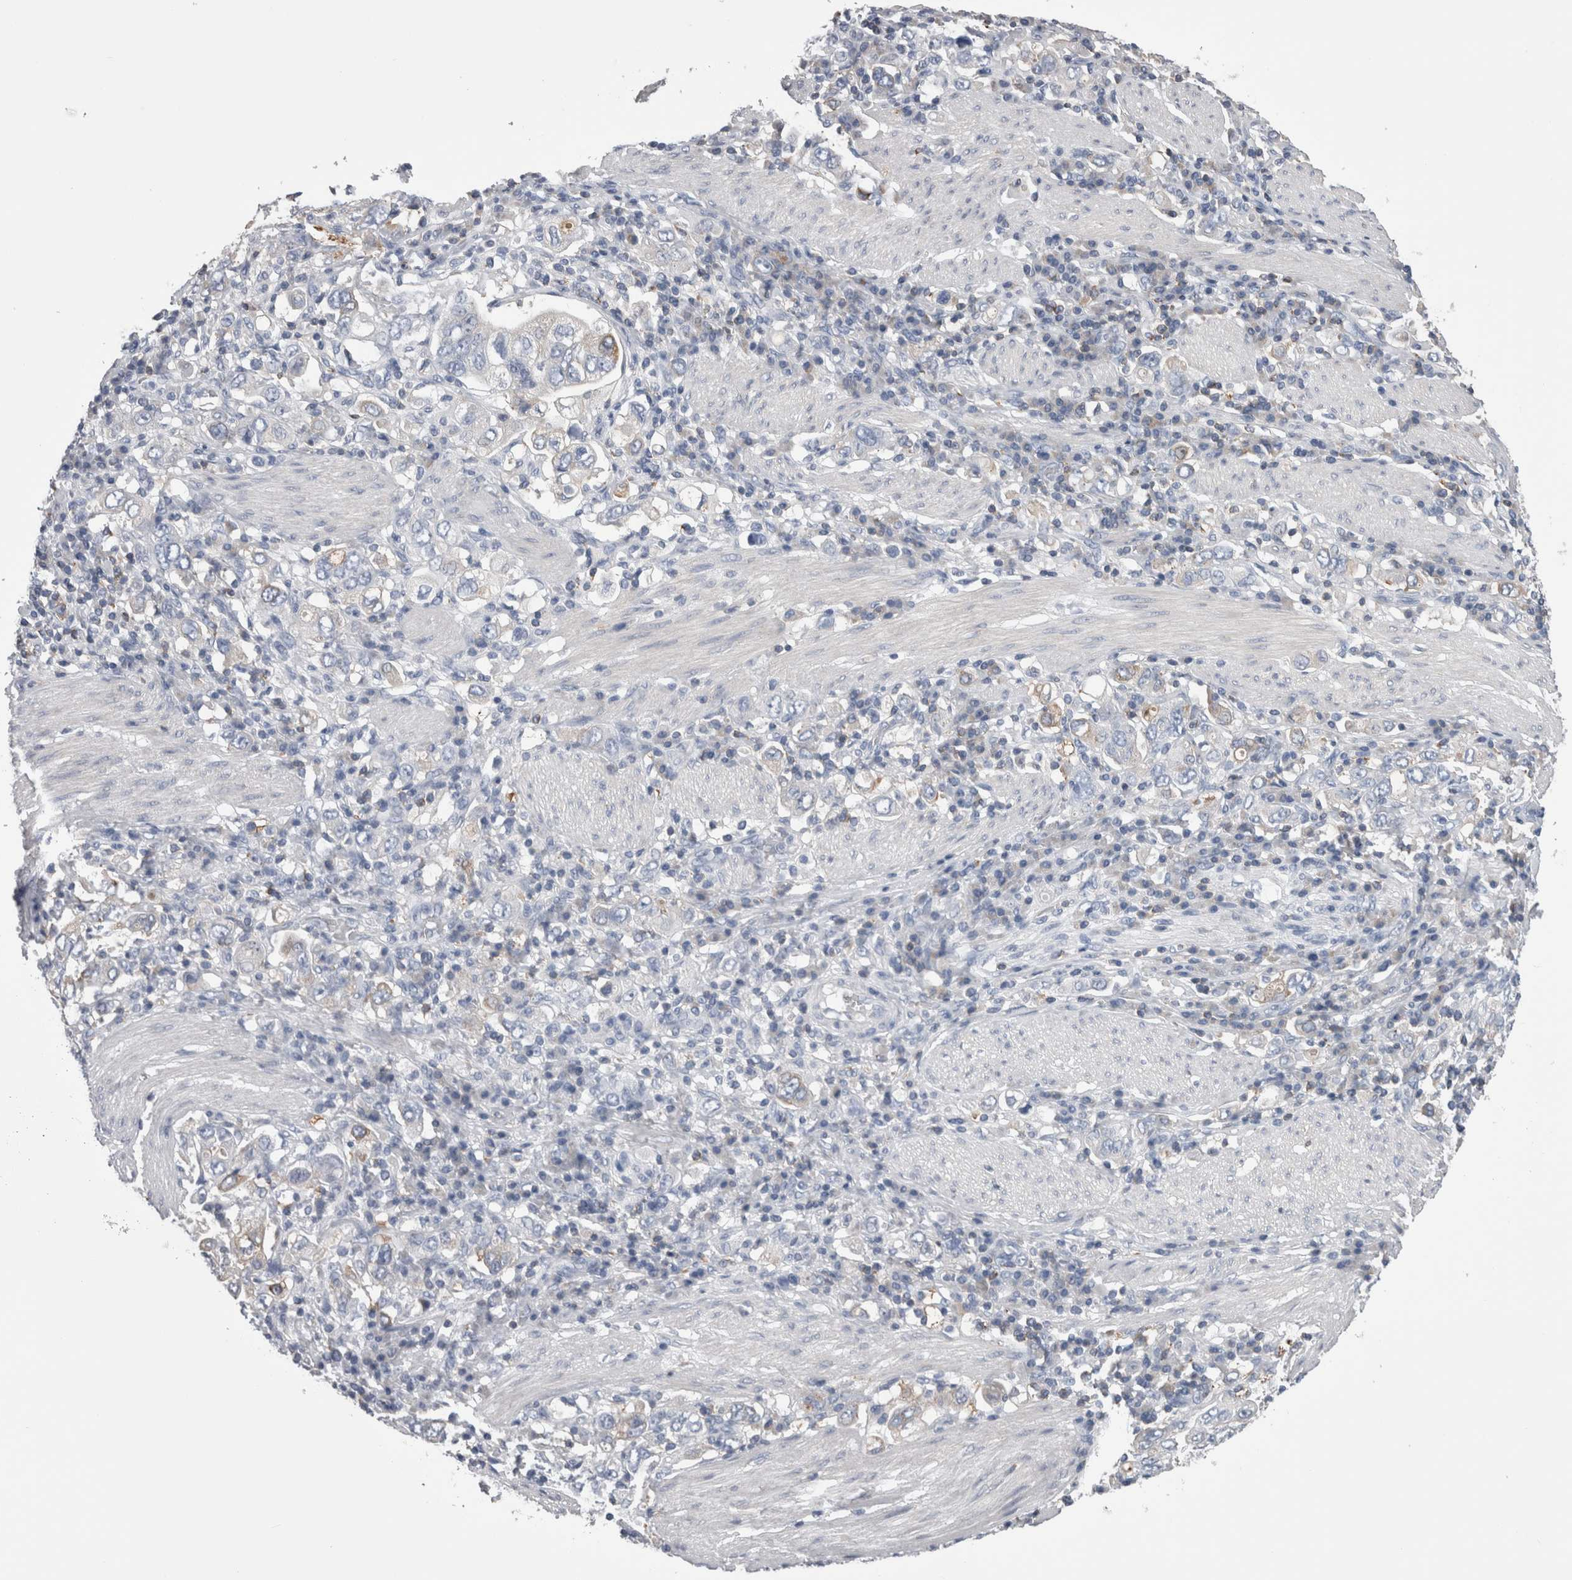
{"staining": {"intensity": "weak", "quantity": "<25%", "location": "cytoplasmic/membranous"}, "tissue": "stomach cancer", "cell_type": "Tumor cells", "image_type": "cancer", "snomed": [{"axis": "morphology", "description": "Adenocarcinoma, NOS"}, {"axis": "topography", "description": "Stomach, upper"}], "caption": "The micrograph exhibits no significant staining in tumor cells of adenocarcinoma (stomach).", "gene": "DCTN6", "patient": {"sex": "male", "age": 62}}